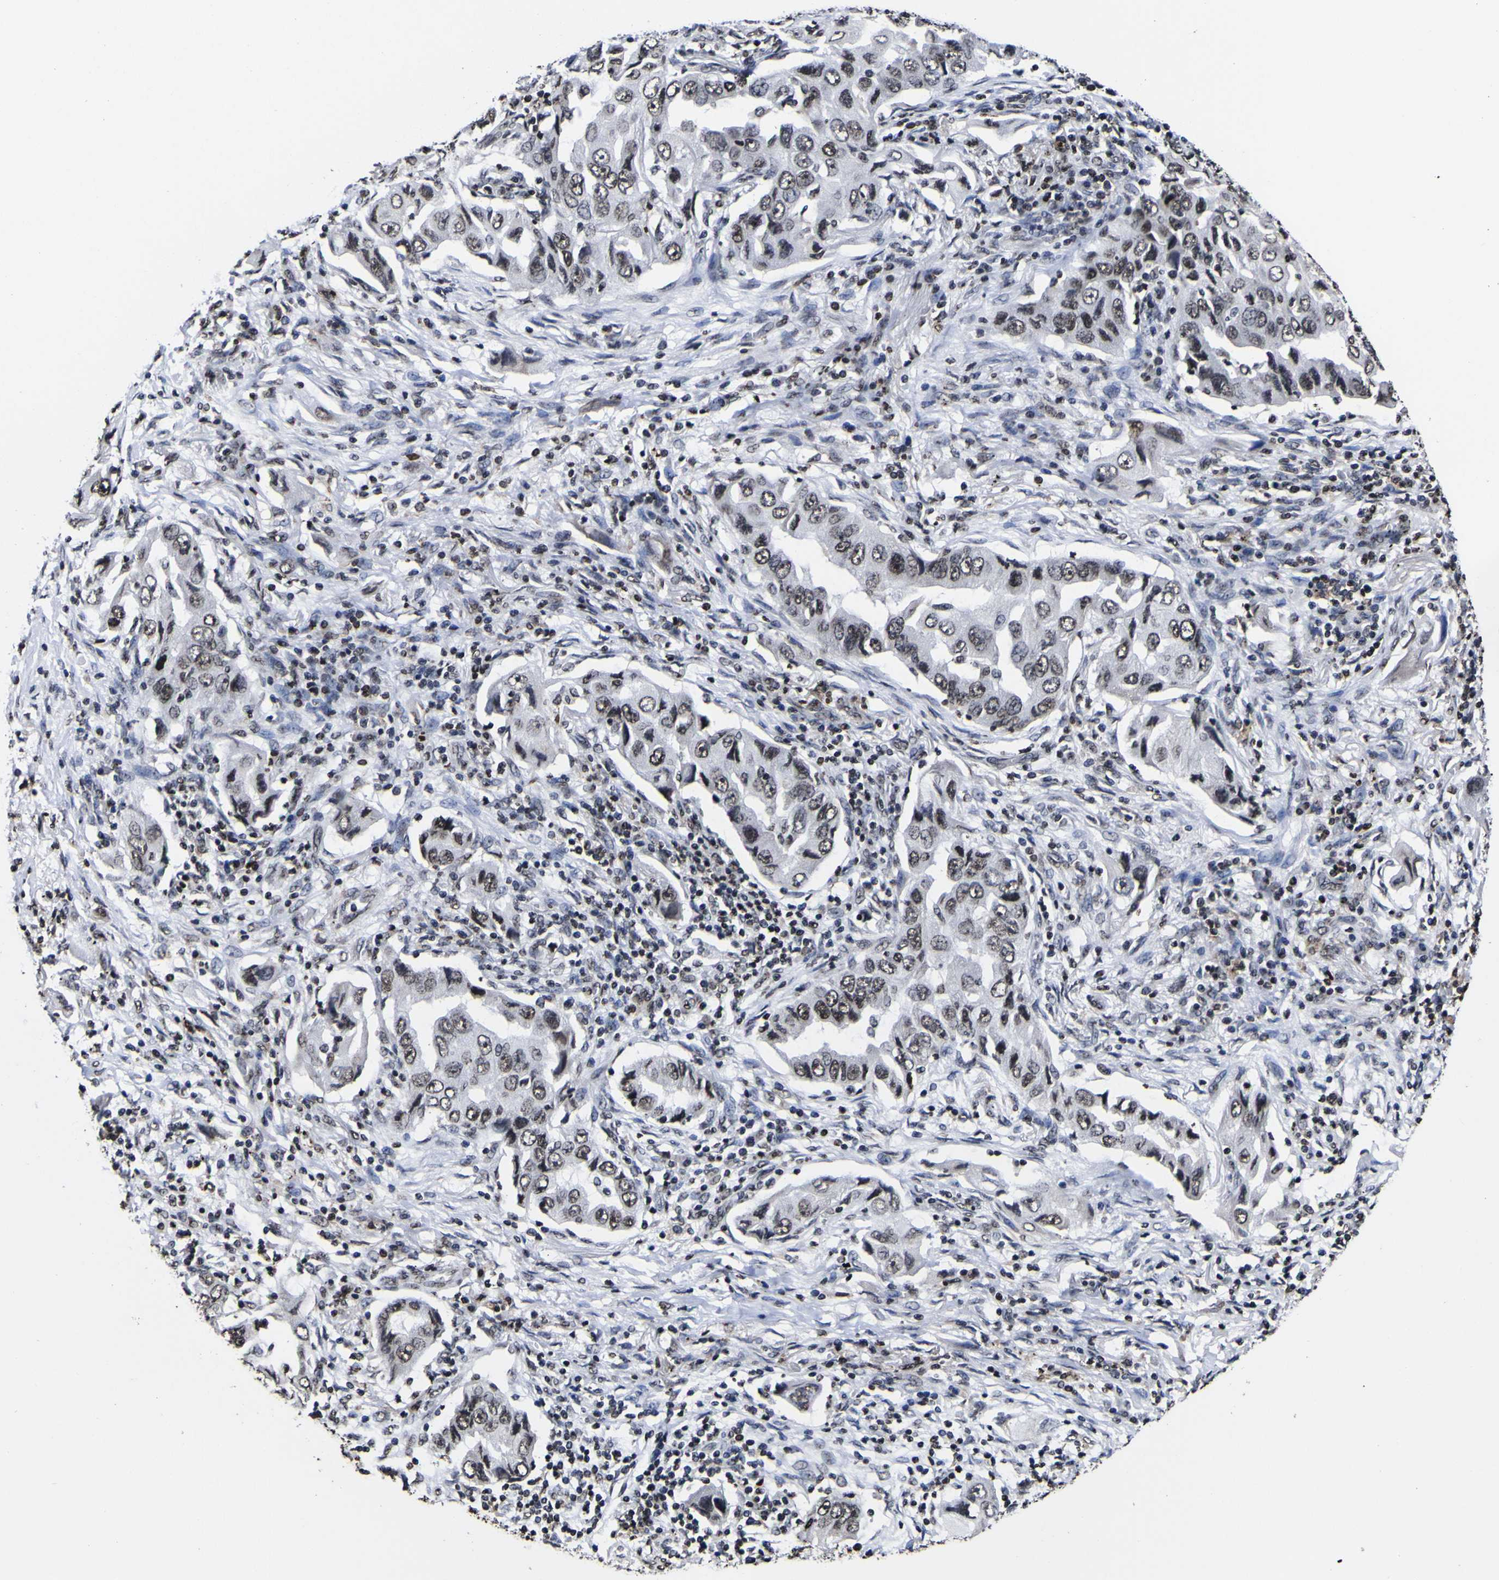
{"staining": {"intensity": "strong", "quantity": ">75%", "location": "nuclear"}, "tissue": "lung cancer", "cell_type": "Tumor cells", "image_type": "cancer", "snomed": [{"axis": "morphology", "description": "Adenocarcinoma, NOS"}, {"axis": "topography", "description": "Lung"}], "caption": "Human lung adenocarcinoma stained with a brown dye demonstrates strong nuclear positive staining in approximately >75% of tumor cells.", "gene": "PIAS1", "patient": {"sex": "female", "age": 65}}